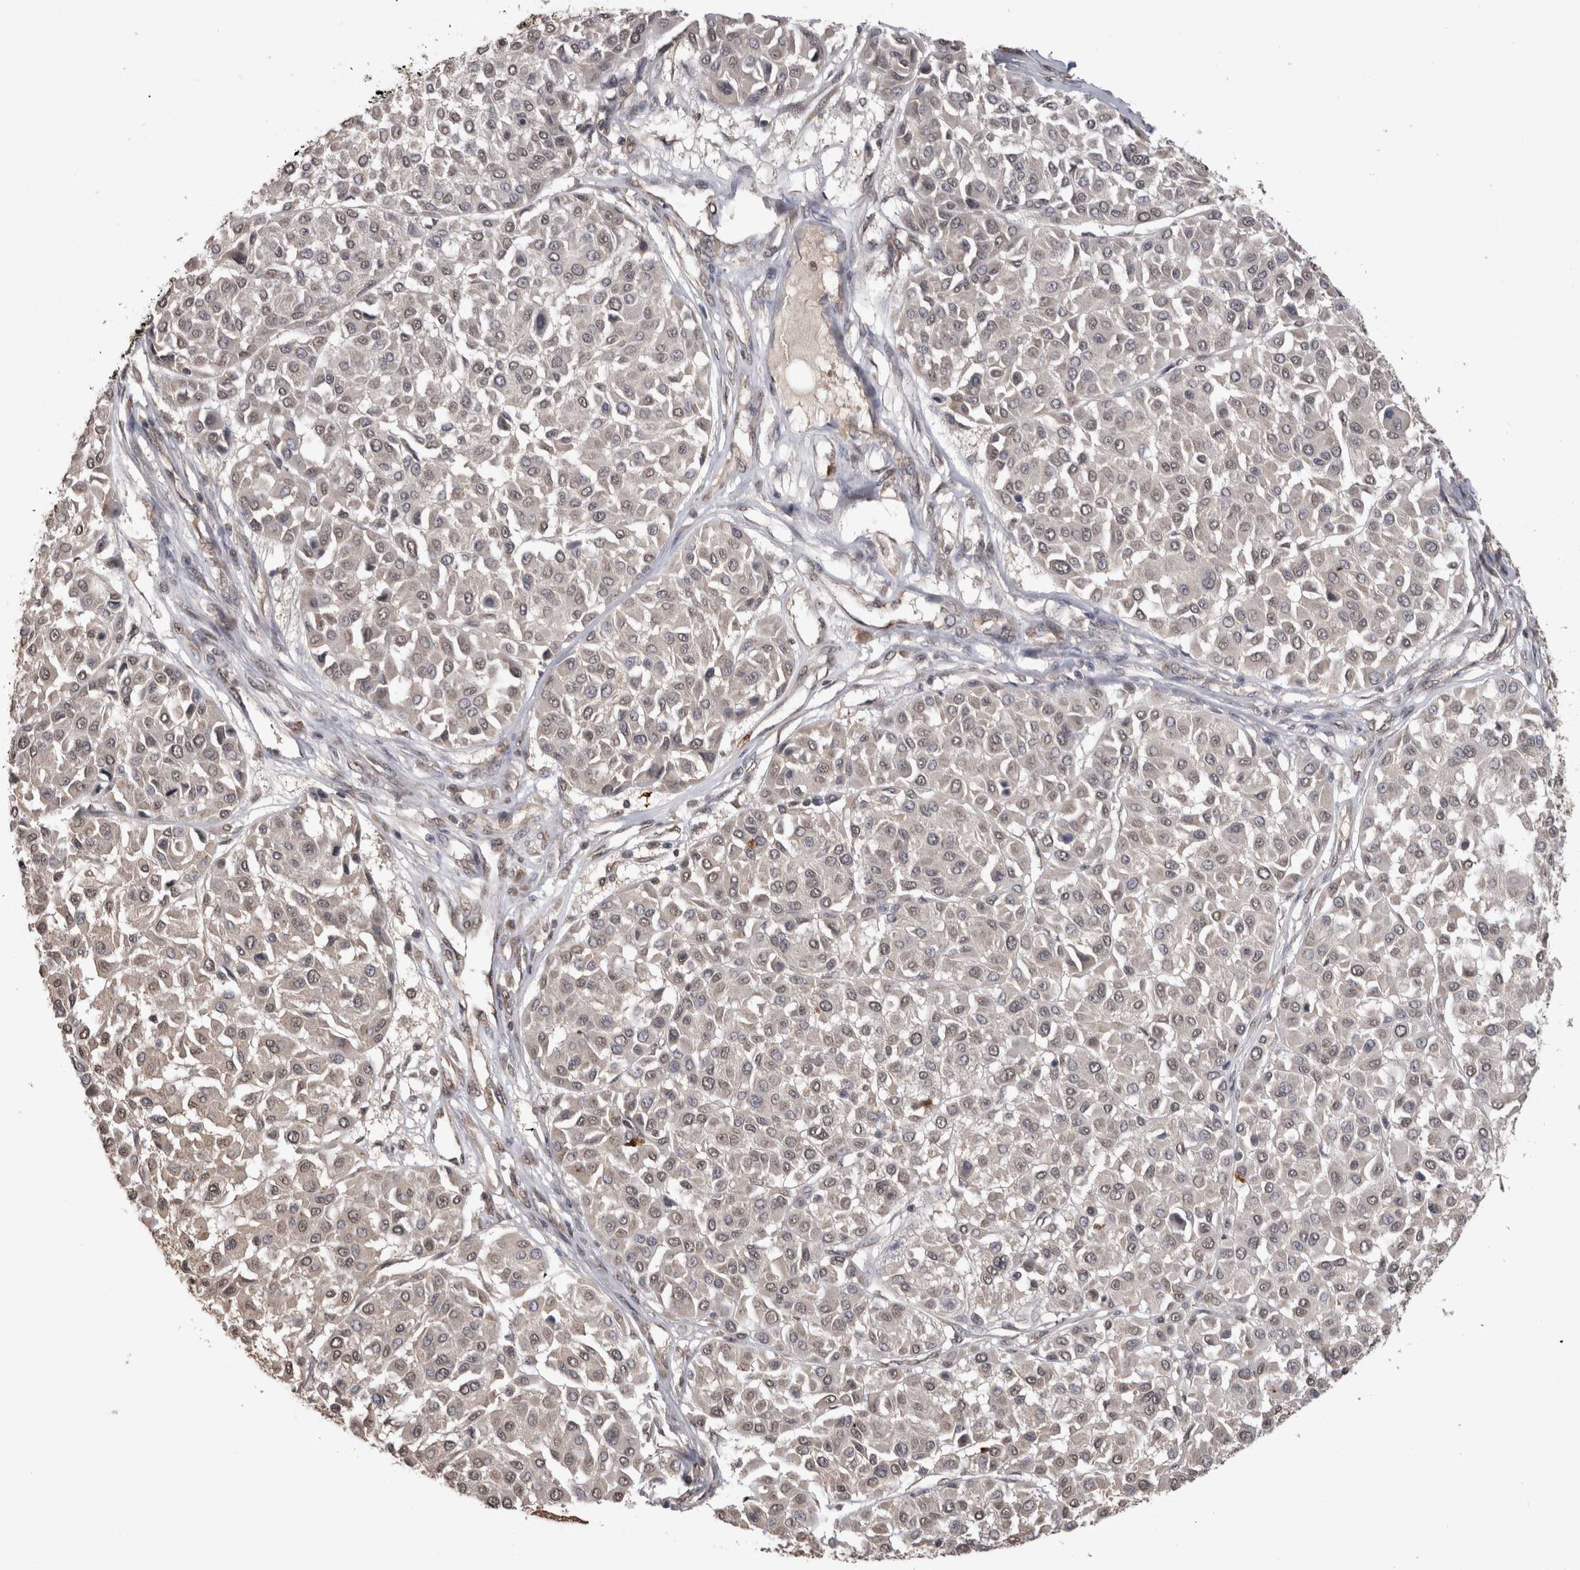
{"staining": {"intensity": "negative", "quantity": "none", "location": "none"}, "tissue": "melanoma", "cell_type": "Tumor cells", "image_type": "cancer", "snomed": [{"axis": "morphology", "description": "Malignant melanoma, Metastatic site"}, {"axis": "topography", "description": "Soft tissue"}], "caption": "An IHC photomicrograph of malignant melanoma (metastatic site) is shown. There is no staining in tumor cells of malignant melanoma (metastatic site).", "gene": "PAK4", "patient": {"sex": "male", "age": 41}}